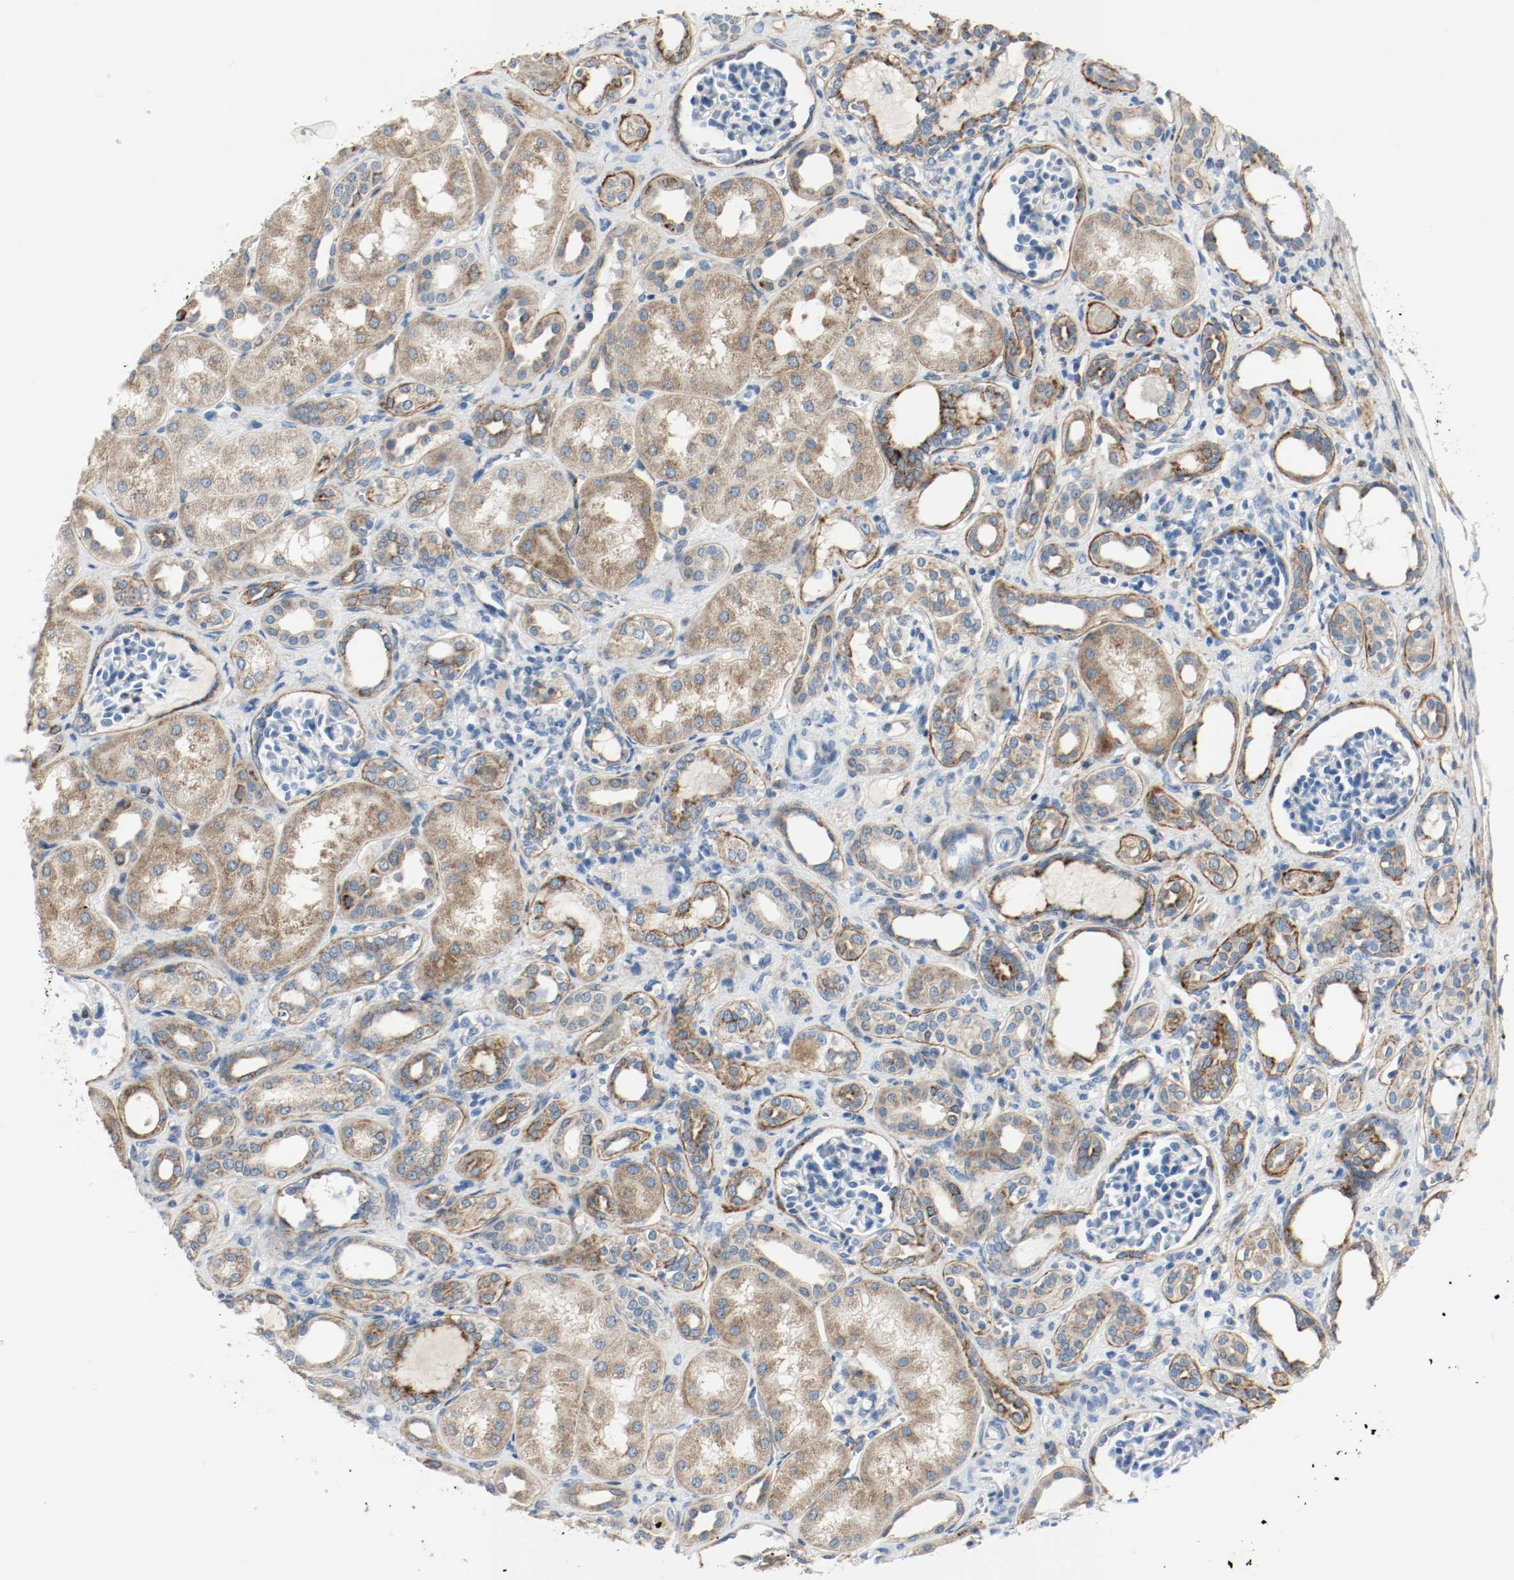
{"staining": {"intensity": "negative", "quantity": "none", "location": "none"}, "tissue": "kidney", "cell_type": "Cells in glomeruli", "image_type": "normal", "snomed": [{"axis": "morphology", "description": "Normal tissue, NOS"}, {"axis": "topography", "description": "Kidney"}], "caption": "High power microscopy histopathology image of an immunohistochemistry image of unremarkable kidney, revealing no significant expression in cells in glomeruli.", "gene": "LAMB1", "patient": {"sex": "male", "age": 7}}